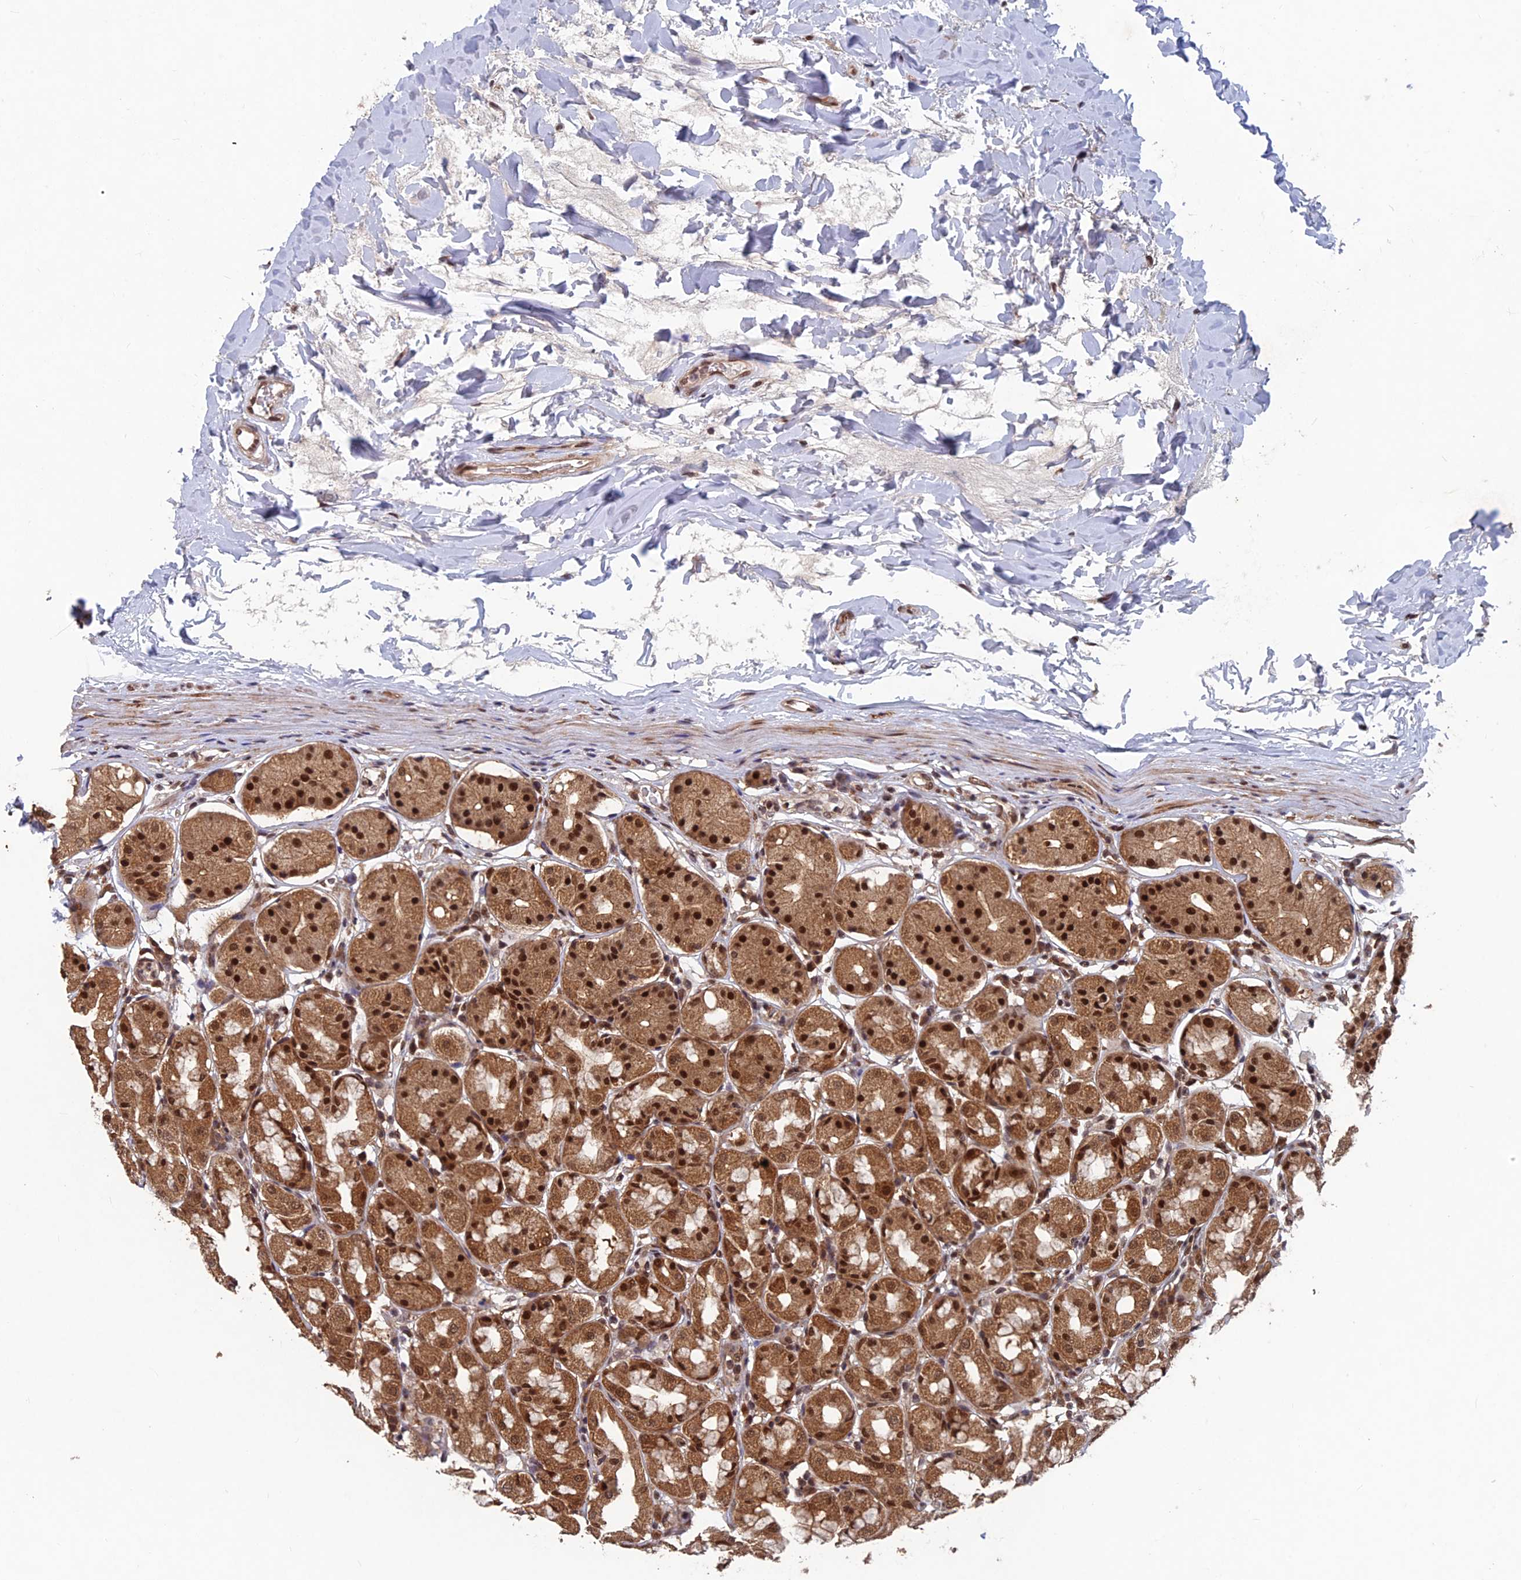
{"staining": {"intensity": "strong", "quantity": ">75%", "location": "cytoplasmic/membranous,nuclear"}, "tissue": "stomach", "cell_type": "Glandular cells", "image_type": "normal", "snomed": [{"axis": "morphology", "description": "Normal tissue, NOS"}, {"axis": "topography", "description": "Stomach"}, {"axis": "topography", "description": "Stomach, lower"}], "caption": "The micrograph exhibits immunohistochemical staining of benign stomach. There is strong cytoplasmic/membranous,nuclear staining is appreciated in approximately >75% of glandular cells. Nuclei are stained in blue.", "gene": "FAM53C", "patient": {"sex": "female", "age": 56}}